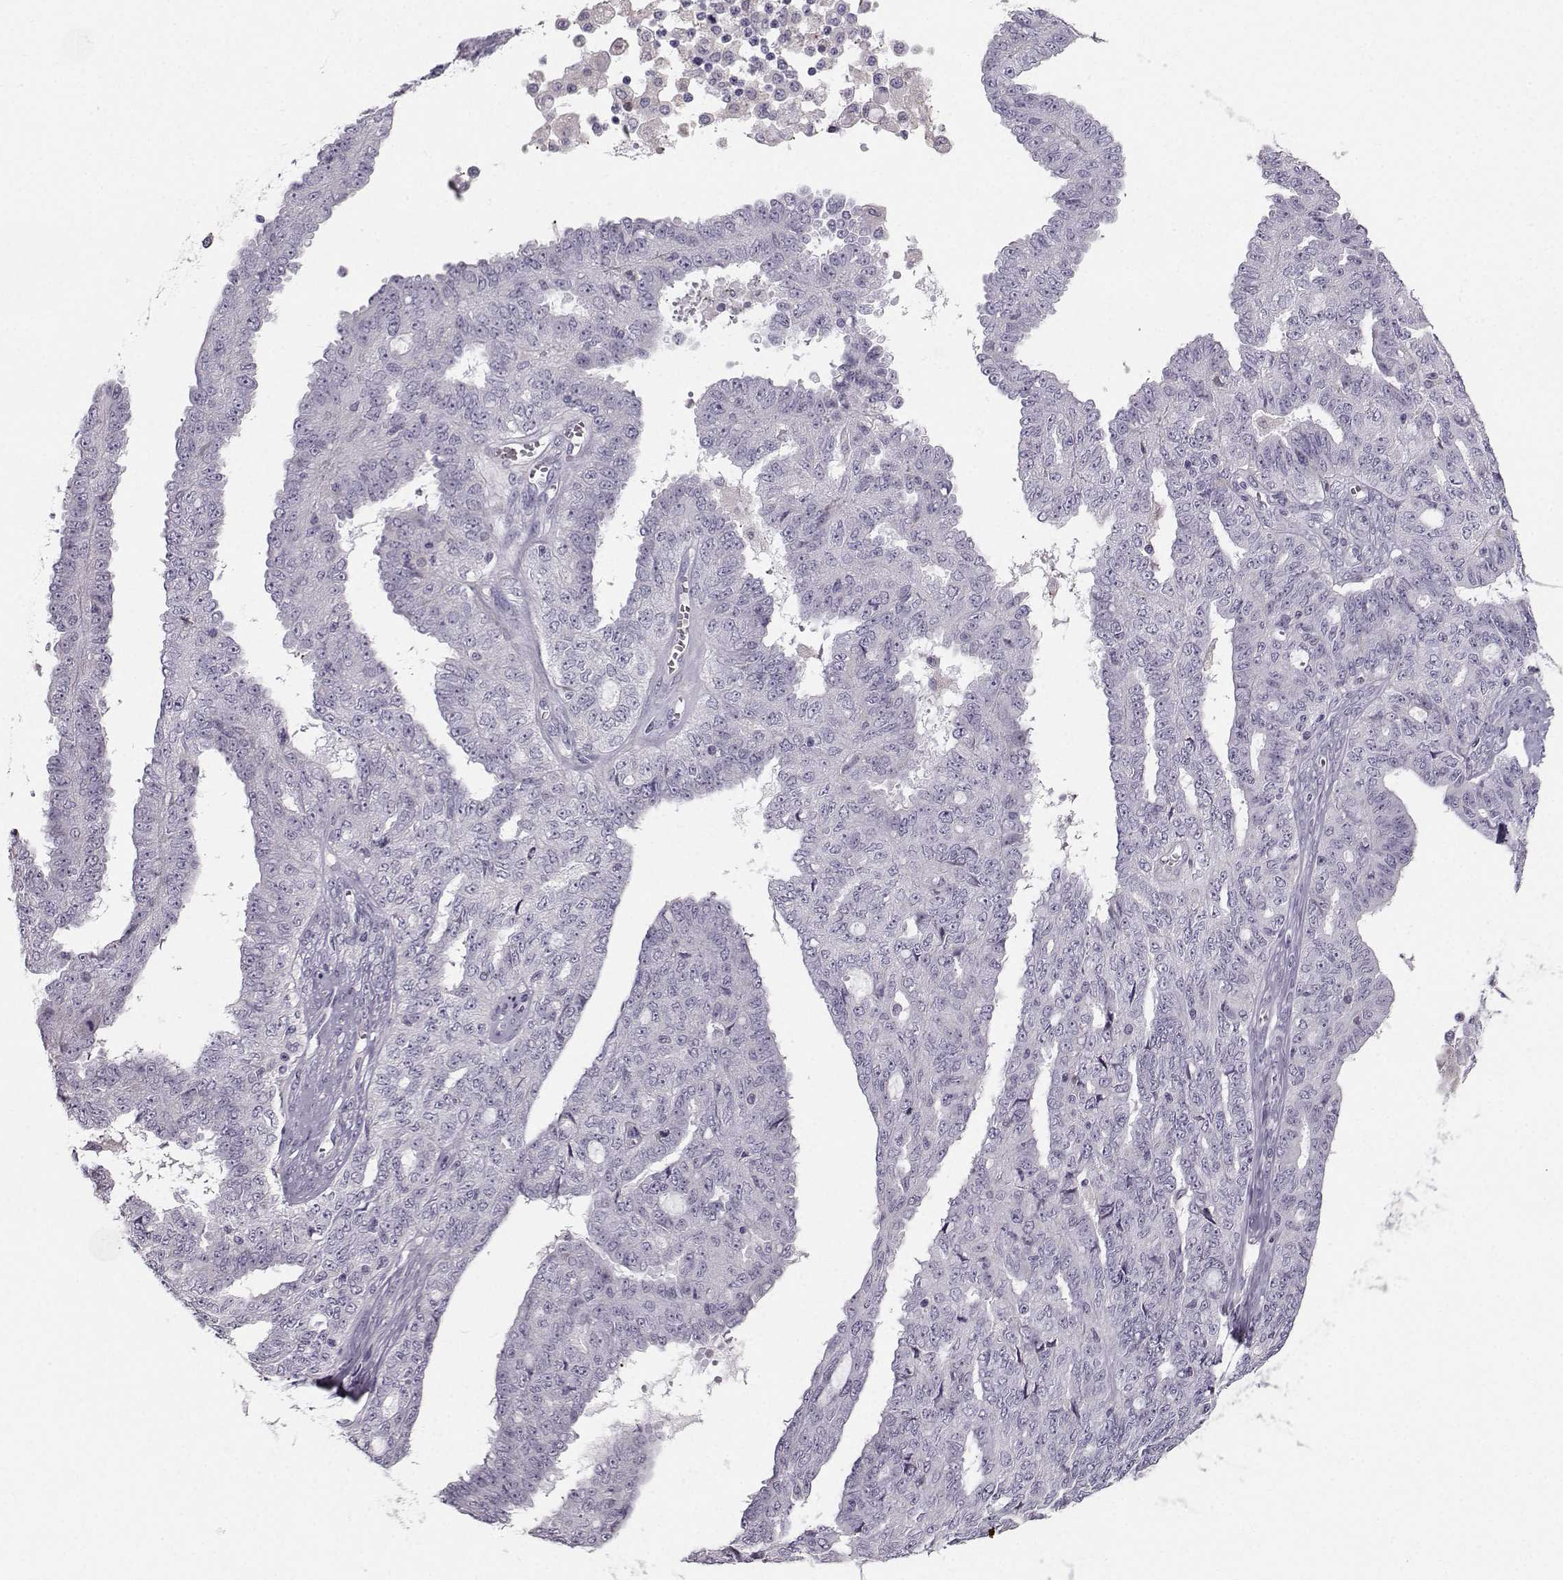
{"staining": {"intensity": "negative", "quantity": "none", "location": "none"}, "tissue": "ovarian cancer", "cell_type": "Tumor cells", "image_type": "cancer", "snomed": [{"axis": "morphology", "description": "Cystadenocarcinoma, serous, NOS"}, {"axis": "topography", "description": "Ovary"}], "caption": "Protein analysis of ovarian serous cystadenocarcinoma demonstrates no significant expression in tumor cells.", "gene": "CASR", "patient": {"sex": "female", "age": 71}}